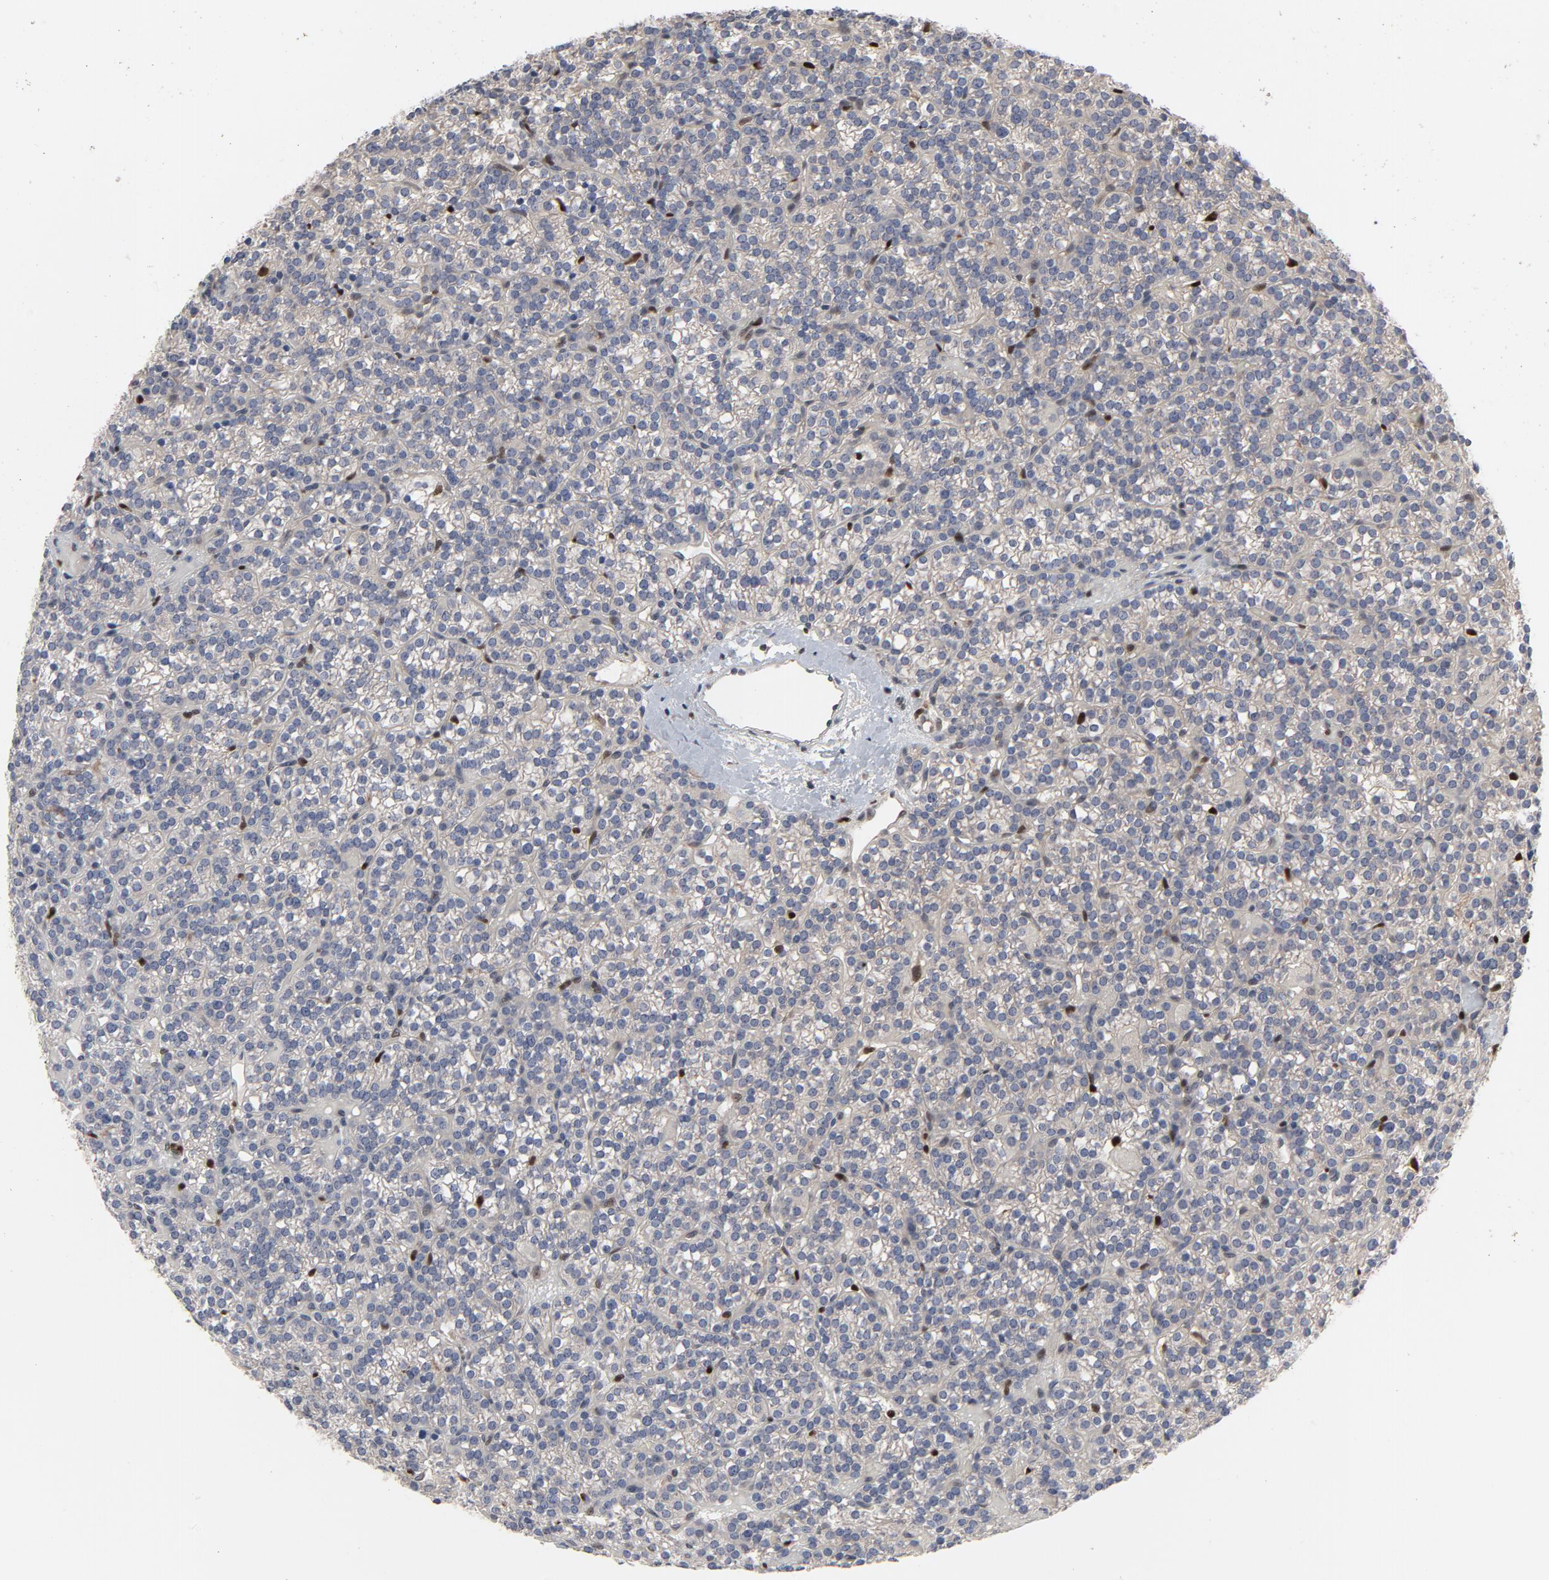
{"staining": {"intensity": "weak", "quantity": "25%-75%", "location": "cytoplasmic/membranous"}, "tissue": "parathyroid gland", "cell_type": "Glandular cells", "image_type": "normal", "snomed": [{"axis": "morphology", "description": "Normal tissue, NOS"}, {"axis": "topography", "description": "Parathyroid gland"}], "caption": "Weak cytoplasmic/membranous positivity for a protein is appreciated in about 25%-75% of glandular cells of unremarkable parathyroid gland using IHC.", "gene": "NFKB1", "patient": {"sex": "female", "age": 50}}